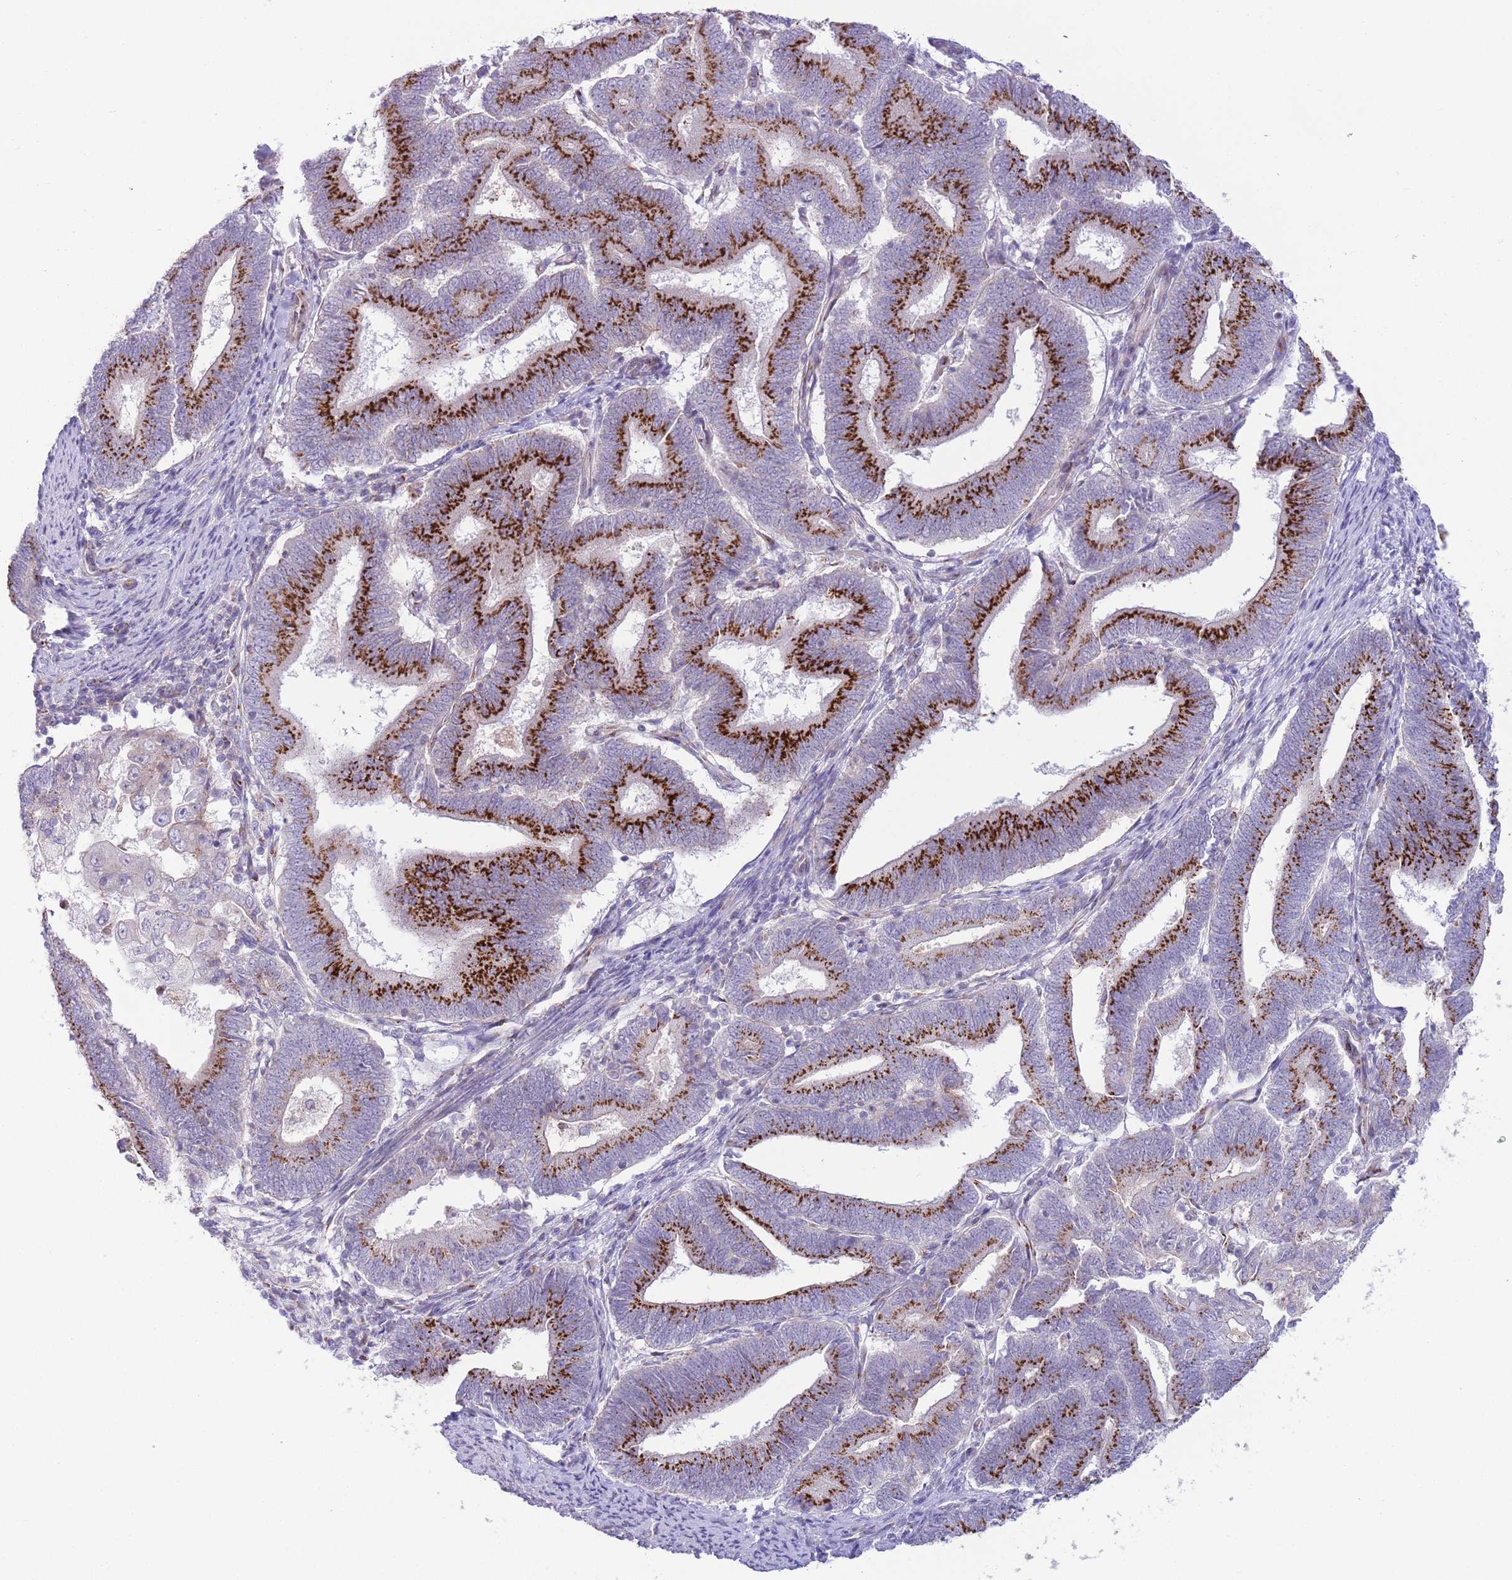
{"staining": {"intensity": "strong", "quantity": ">75%", "location": "cytoplasmic/membranous"}, "tissue": "endometrial cancer", "cell_type": "Tumor cells", "image_type": "cancer", "snomed": [{"axis": "morphology", "description": "Adenocarcinoma, NOS"}, {"axis": "topography", "description": "Endometrium"}], "caption": "Protein expression analysis of human endometrial cancer reveals strong cytoplasmic/membranous positivity in about >75% of tumor cells.", "gene": "C20orf96", "patient": {"sex": "female", "age": 70}}